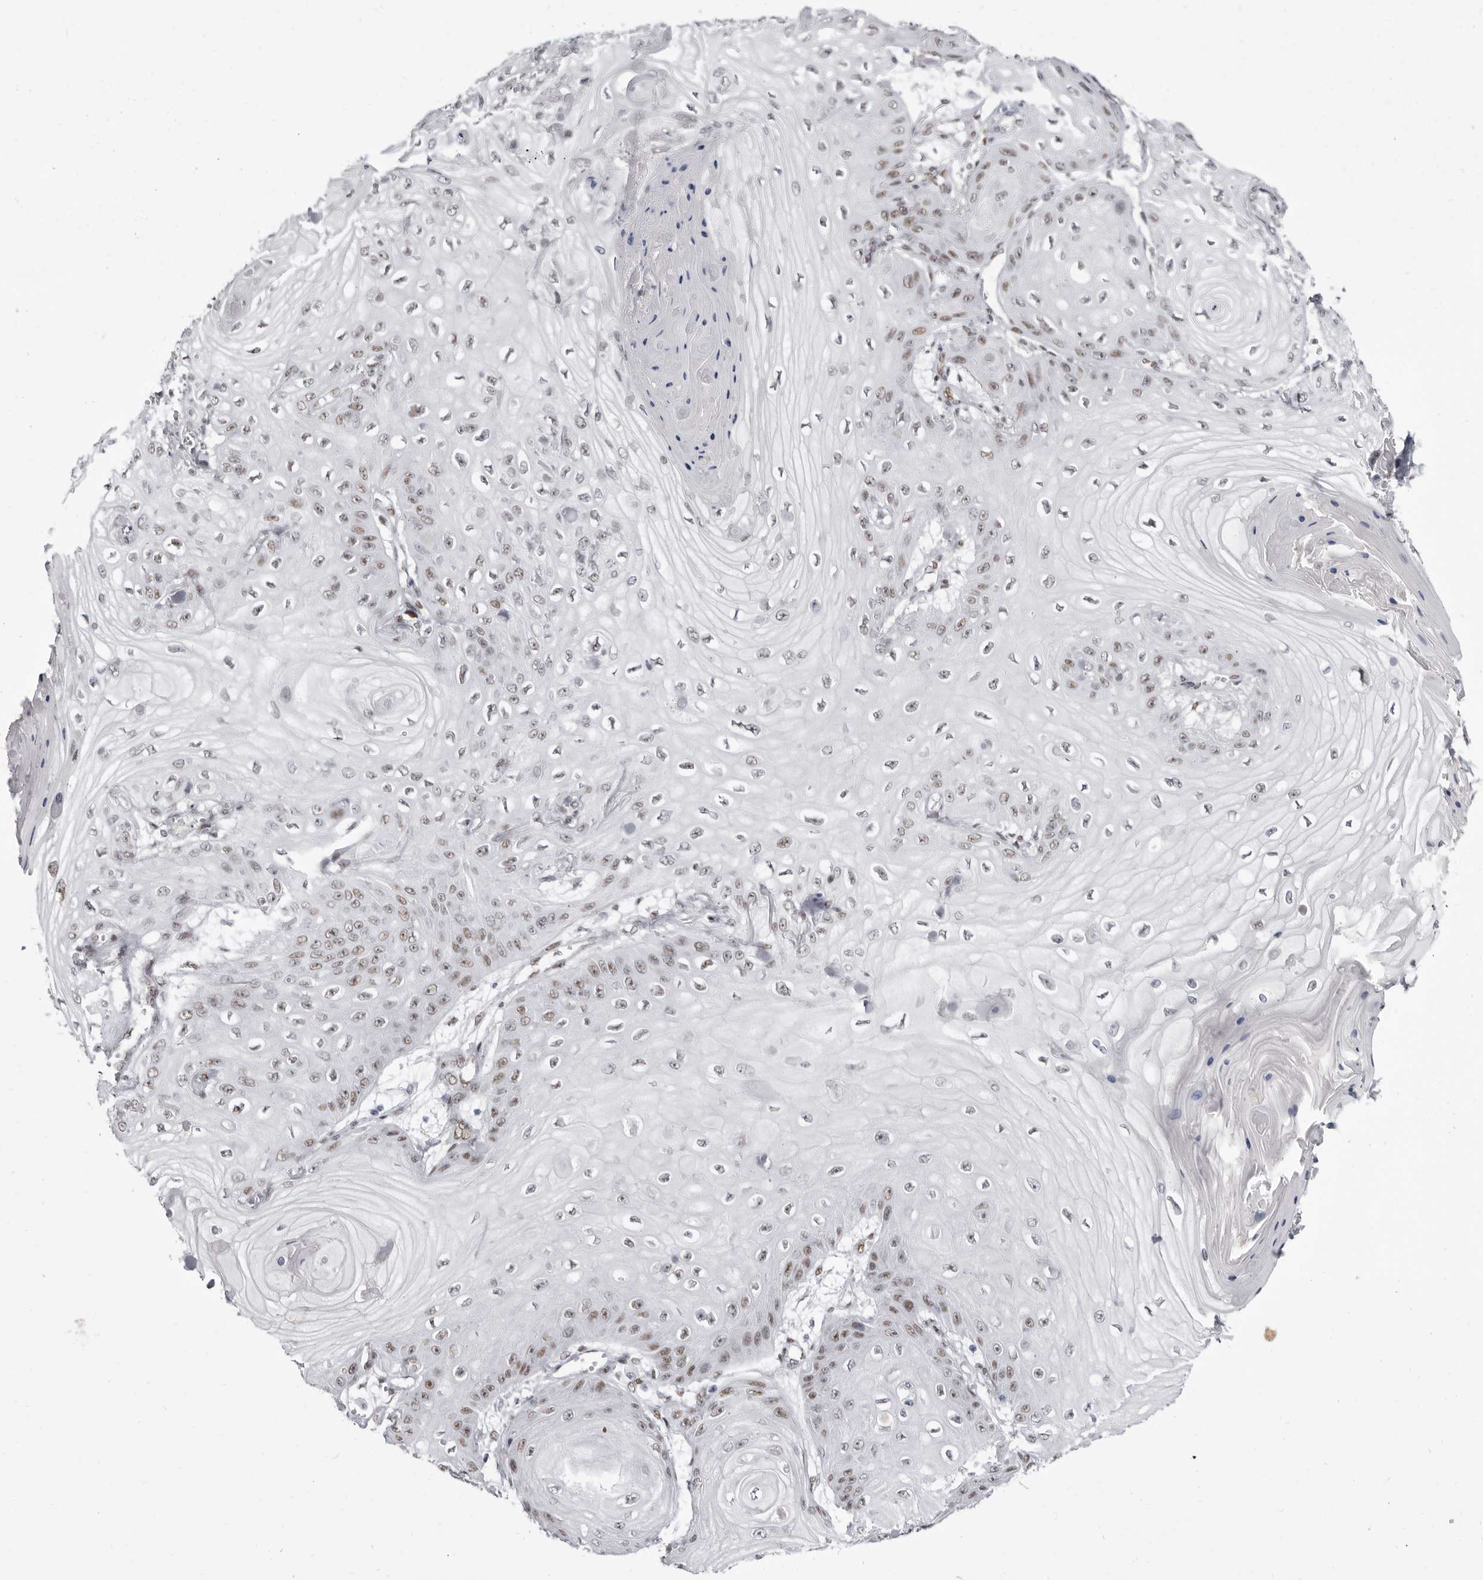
{"staining": {"intensity": "weak", "quantity": "25%-75%", "location": "nuclear"}, "tissue": "skin cancer", "cell_type": "Tumor cells", "image_type": "cancer", "snomed": [{"axis": "morphology", "description": "Squamous cell carcinoma, NOS"}, {"axis": "topography", "description": "Skin"}], "caption": "Skin cancer (squamous cell carcinoma) was stained to show a protein in brown. There is low levels of weak nuclear expression in approximately 25%-75% of tumor cells.", "gene": "ZNF326", "patient": {"sex": "male", "age": 74}}